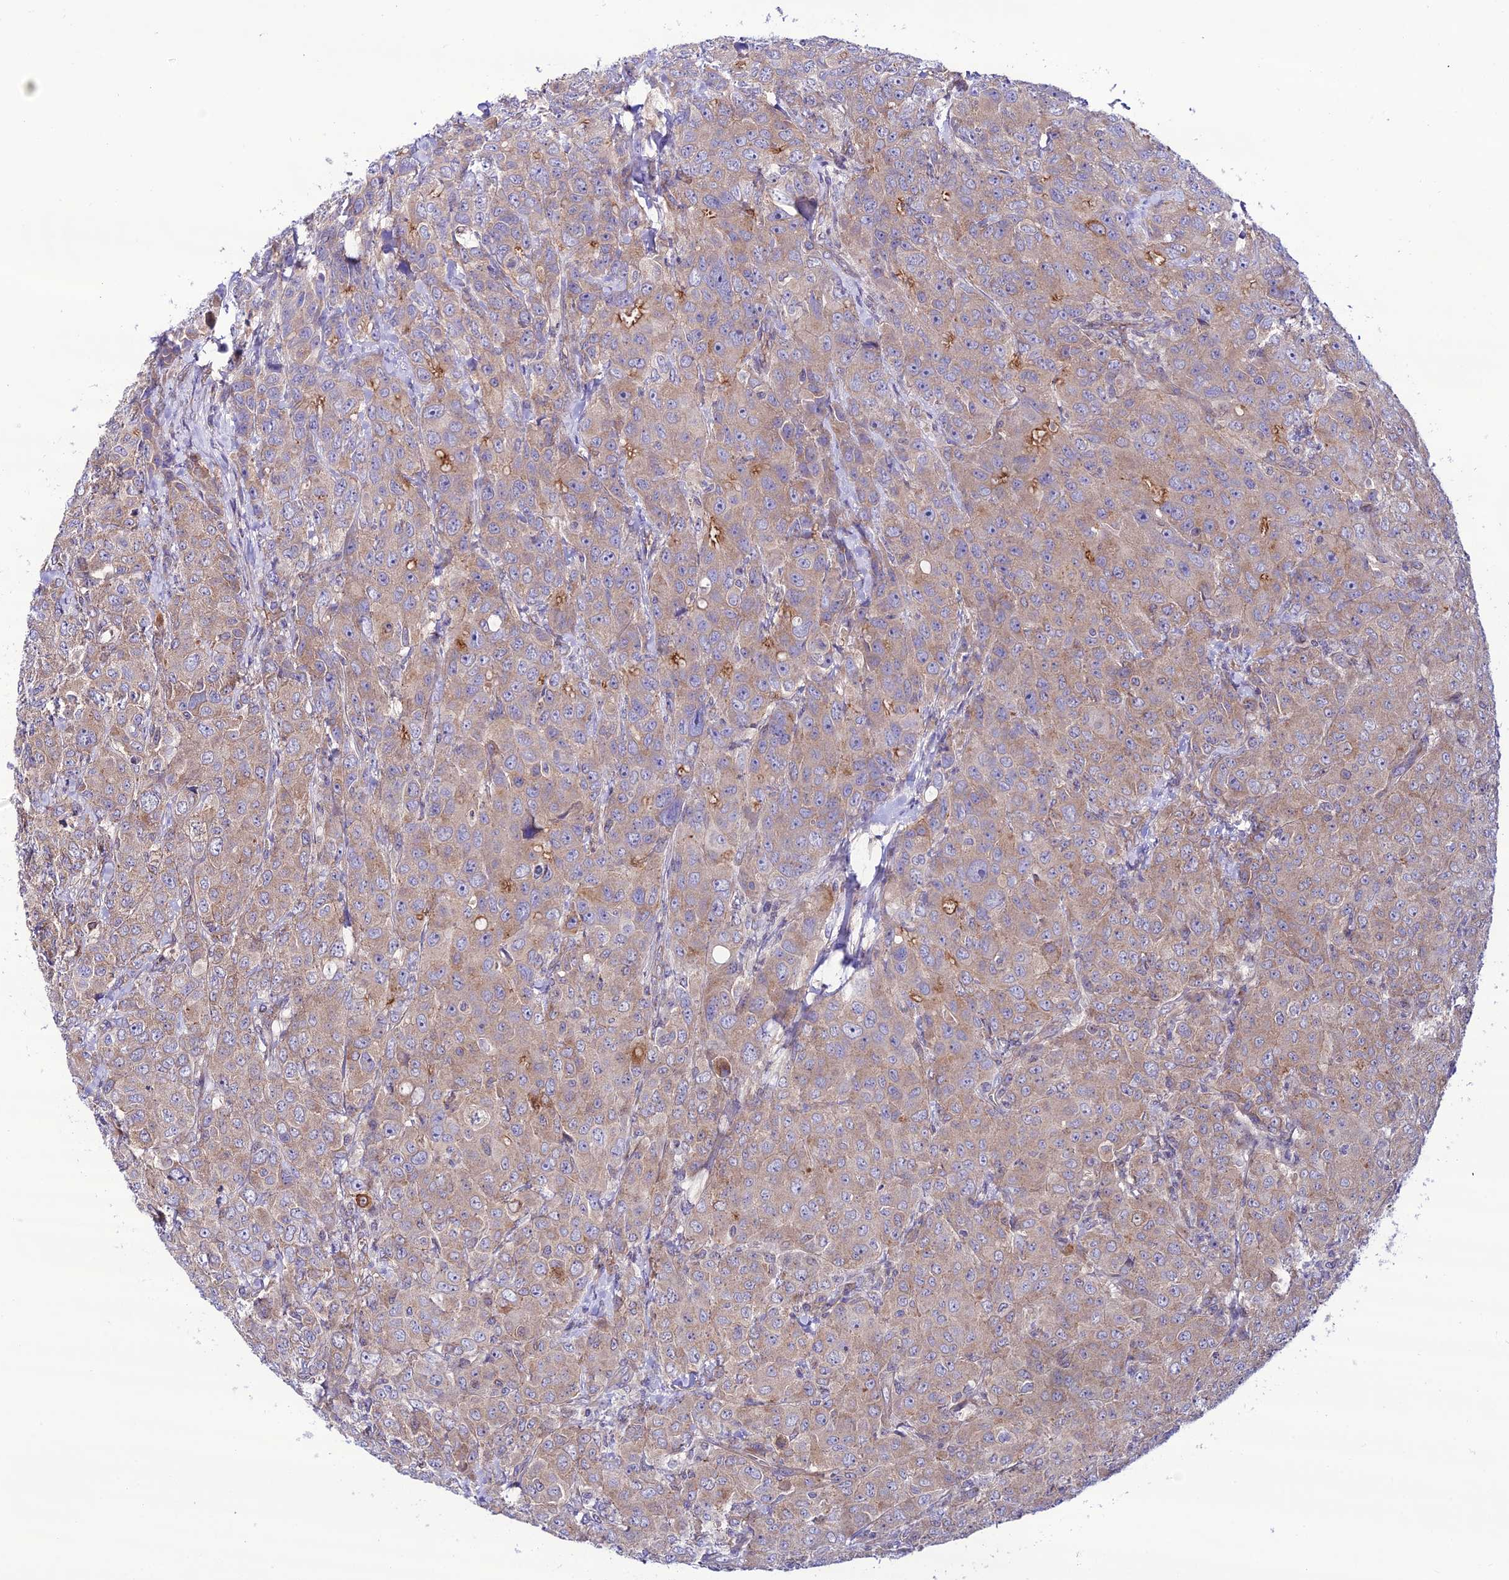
{"staining": {"intensity": "moderate", "quantity": ">75%", "location": "cytoplasmic/membranous"}, "tissue": "breast cancer", "cell_type": "Tumor cells", "image_type": "cancer", "snomed": [{"axis": "morphology", "description": "Duct carcinoma"}, {"axis": "topography", "description": "Breast"}], "caption": "Immunohistochemistry micrograph of breast infiltrating ductal carcinoma stained for a protein (brown), which reveals medium levels of moderate cytoplasmic/membranous staining in approximately >75% of tumor cells.", "gene": "LACTB2", "patient": {"sex": "female", "age": 43}}